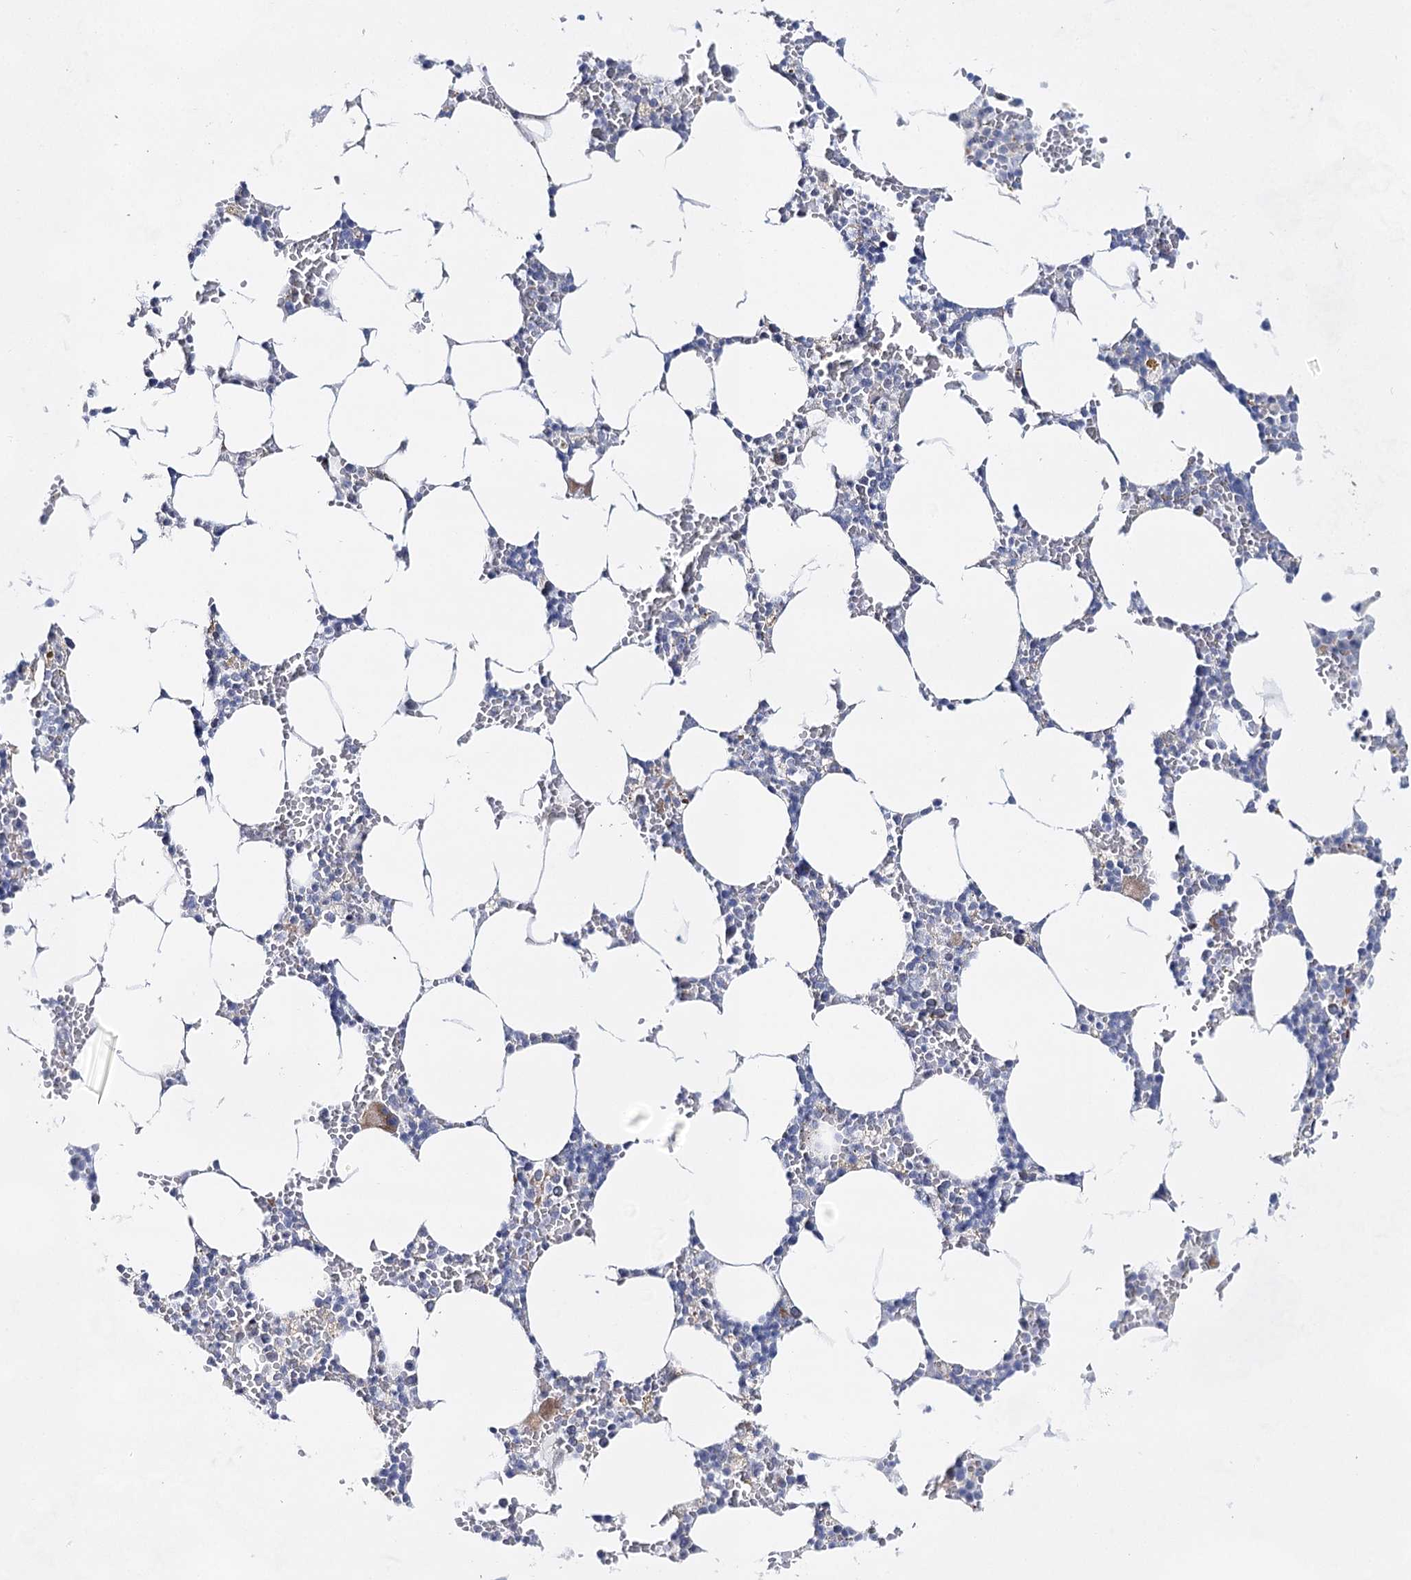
{"staining": {"intensity": "weak", "quantity": "<25%", "location": "cytoplasmic/membranous"}, "tissue": "bone marrow", "cell_type": "Hematopoietic cells", "image_type": "normal", "snomed": [{"axis": "morphology", "description": "Normal tissue, NOS"}, {"axis": "topography", "description": "Bone marrow"}], "caption": "Immunohistochemistry histopathology image of unremarkable bone marrow stained for a protein (brown), which shows no staining in hematopoietic cells.", "gene": "BPHL", "patient": {"sex": "male", "age": 70}}